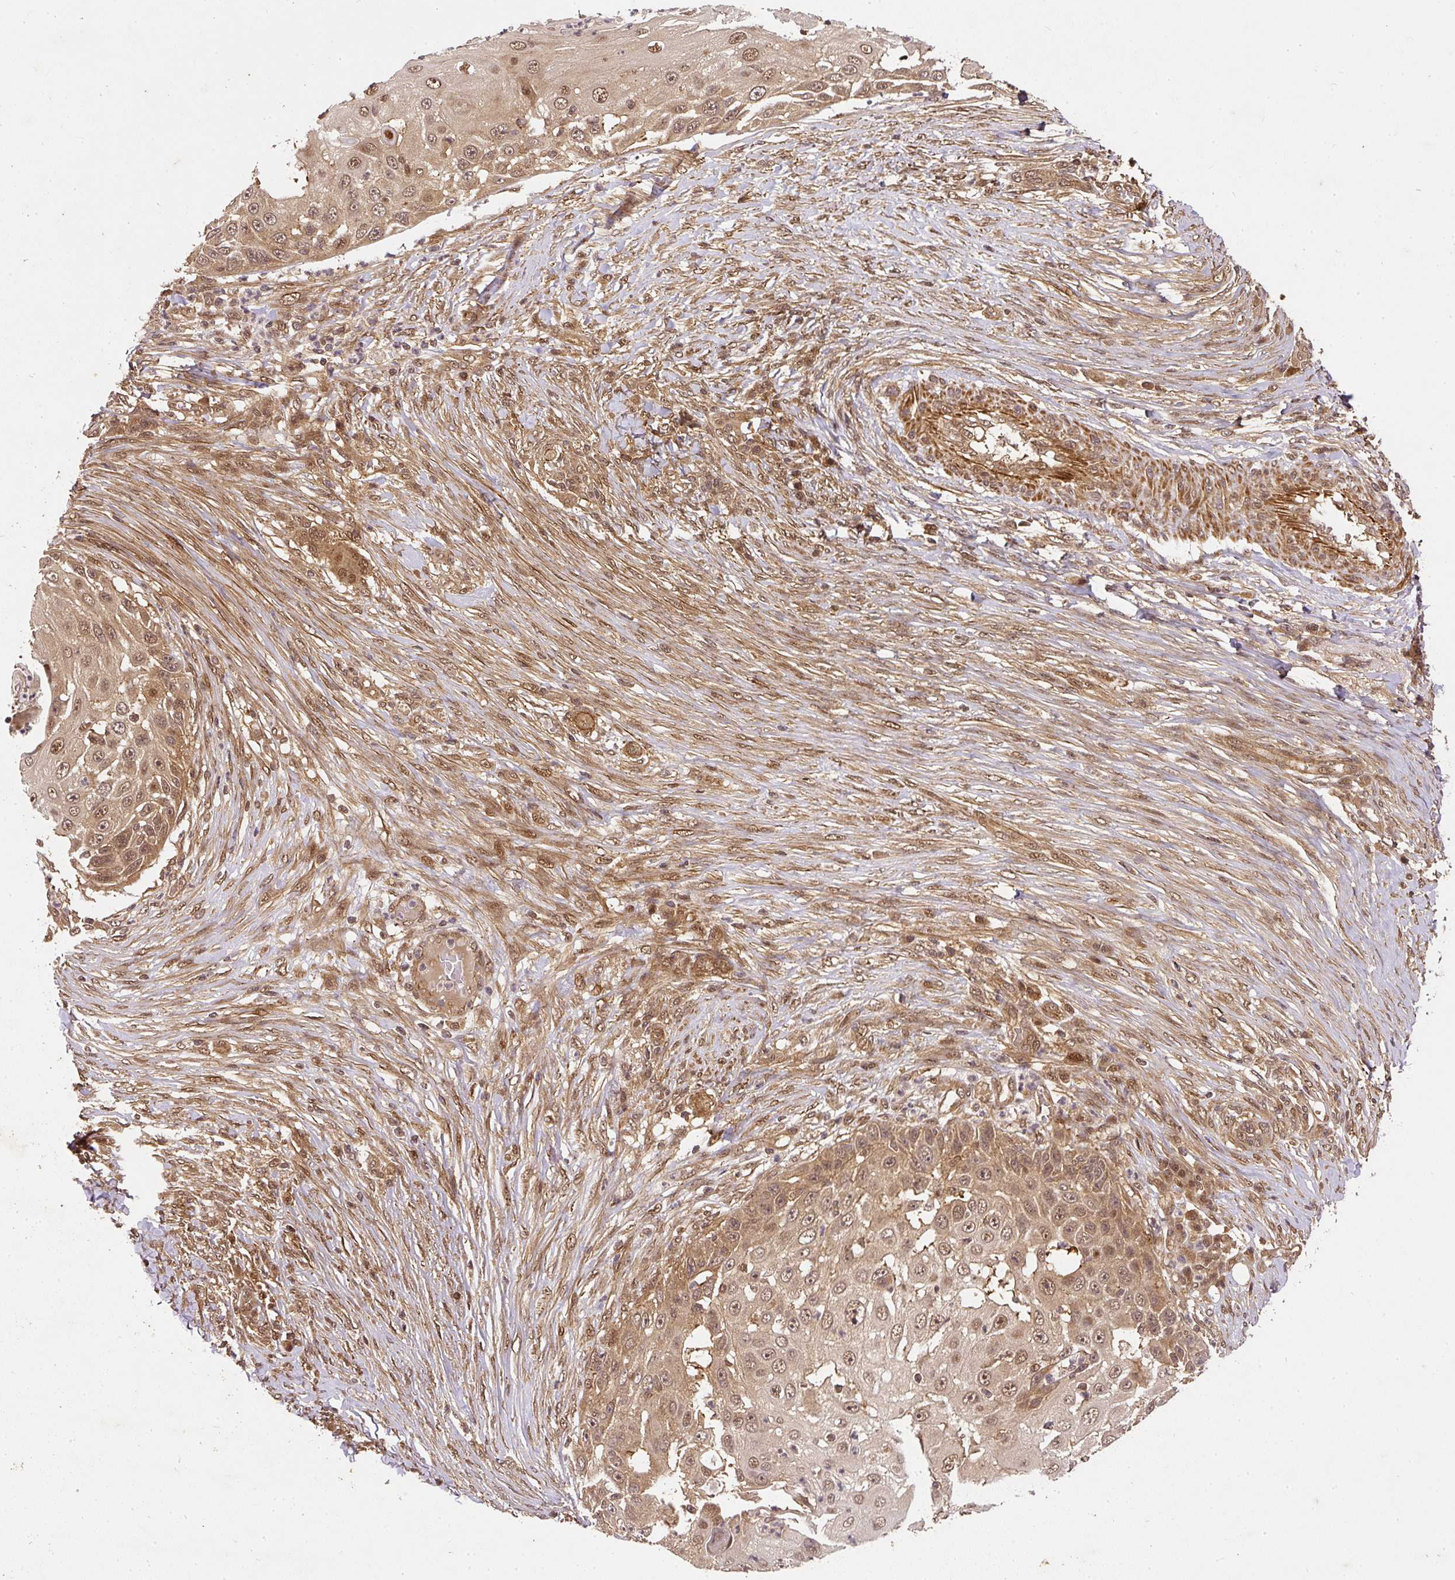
{"staining": {"intensity": "moderate", "quantity": ">75%", "location": "cytoplasmic/membranous,nuclear"}, "tissue": "skin cancer", "cell_type": "Tumor cells", "image_type": "cancer", "snomed": [{"axis": "morphology", "description": "Squamous cell carcinoma, NOS"}, {"axis": "topography", "description": "Skin"}], "caption": "Protein expression analysis of human skin cancer (squamous cell carcinoma) reveals moderate cytoplasmic/membranous and nuclear expression in about >75% of tumor cells. The protein of interest is stained brown, and the nuclei are stained in blue (DAB IHC with brightfield microscopy, high magnification).", "gene": "PSMD1", "patient": {"sex": "female", "age": 44}}